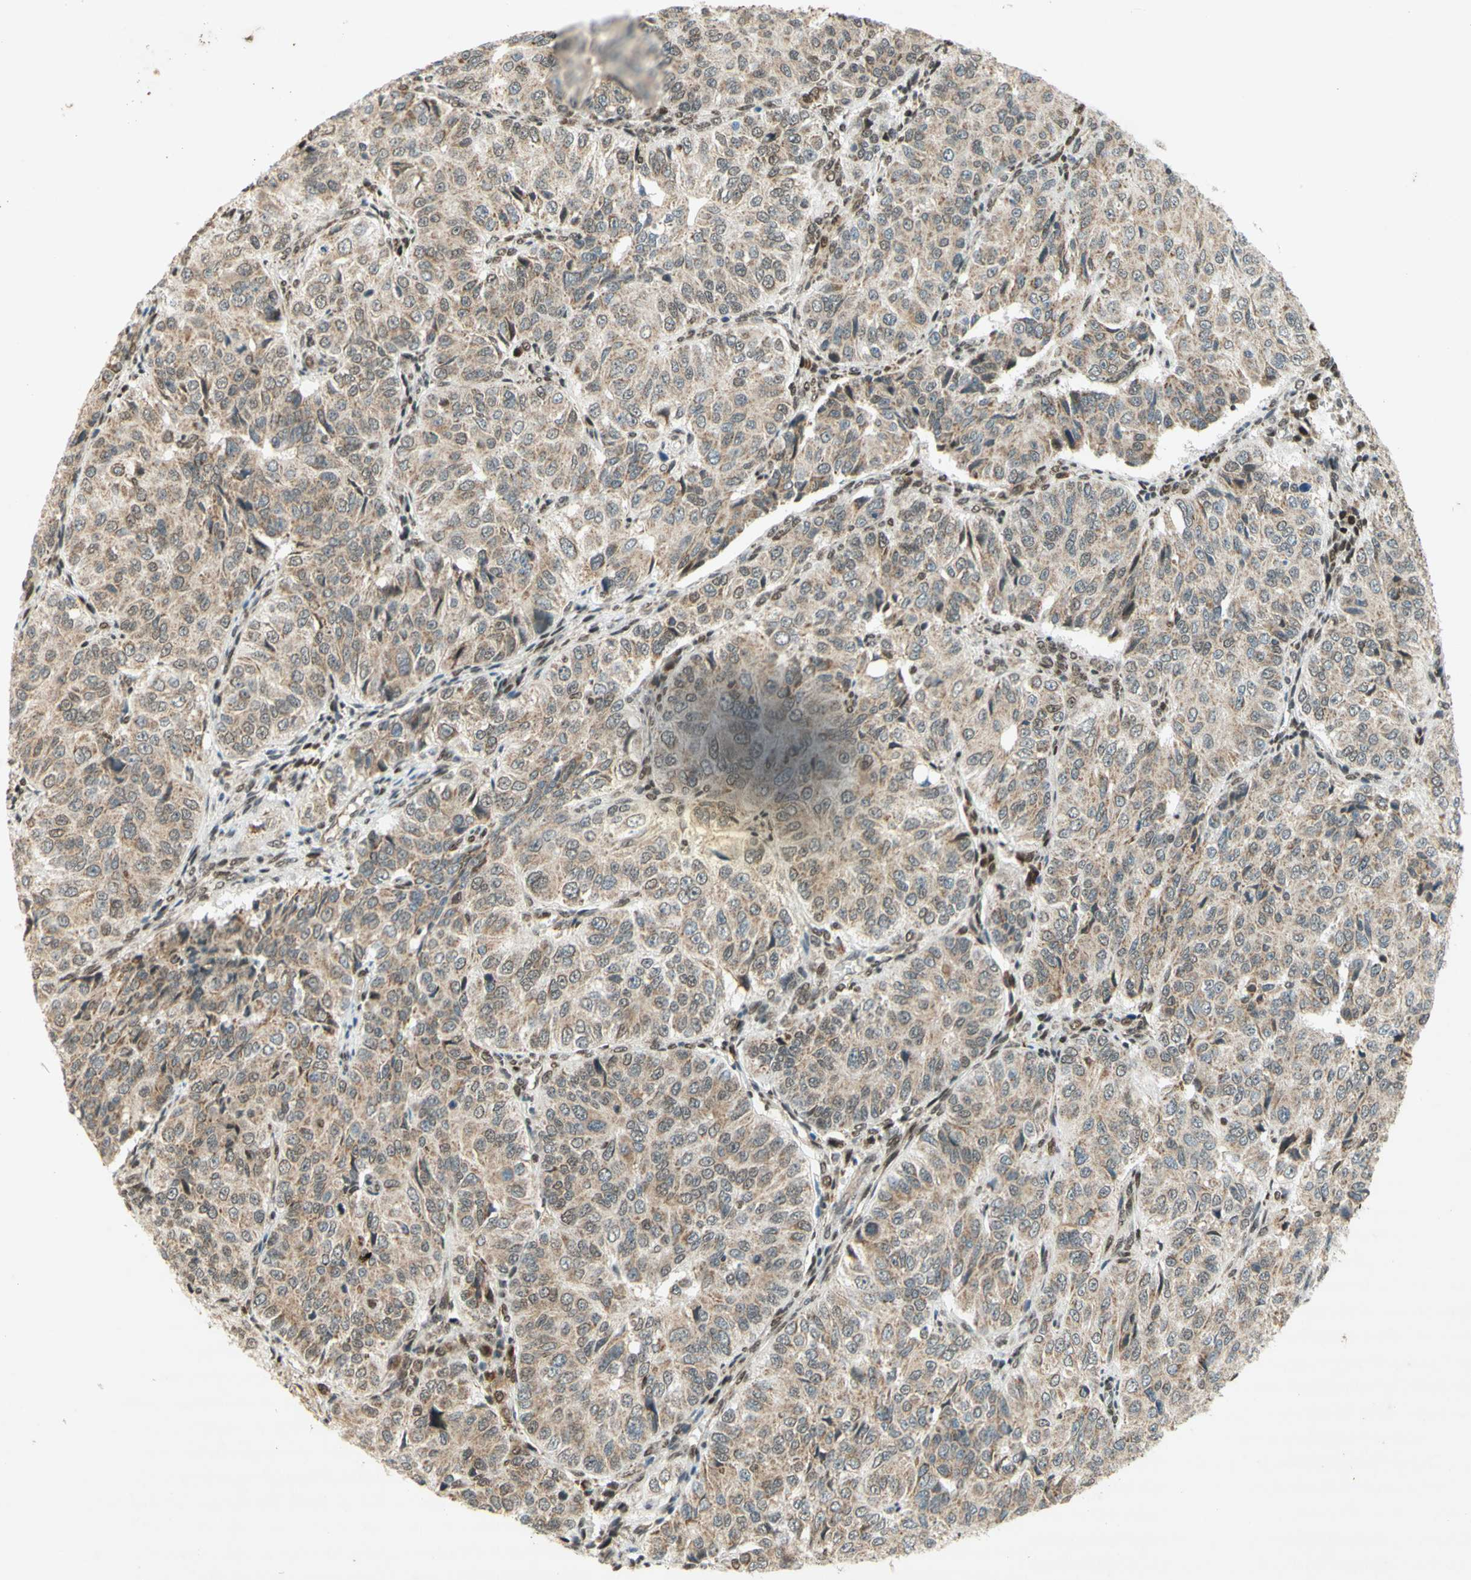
{"staining": {"intensity": "weak", "quantity": ">75%", "location": "cytoplasmic/membranous"}, "tissue": "ovarian cancer", "cell_type": "Tumor cells", "image_type": "cancer", "snomed": [{"axis": "morphology", "description": "Carcinoma, endometroid"}, {"axis": "topography", "description": "Ovary"}], "caption": "Ovarian endometroid carcinoma stained with a brown dye demonstrates weak cytoplasmic/membranous positive positivity in approximately >75% of tumor cells.", "gene": "DNMT3A", "patient": {"sex": "female", "age": 51}}